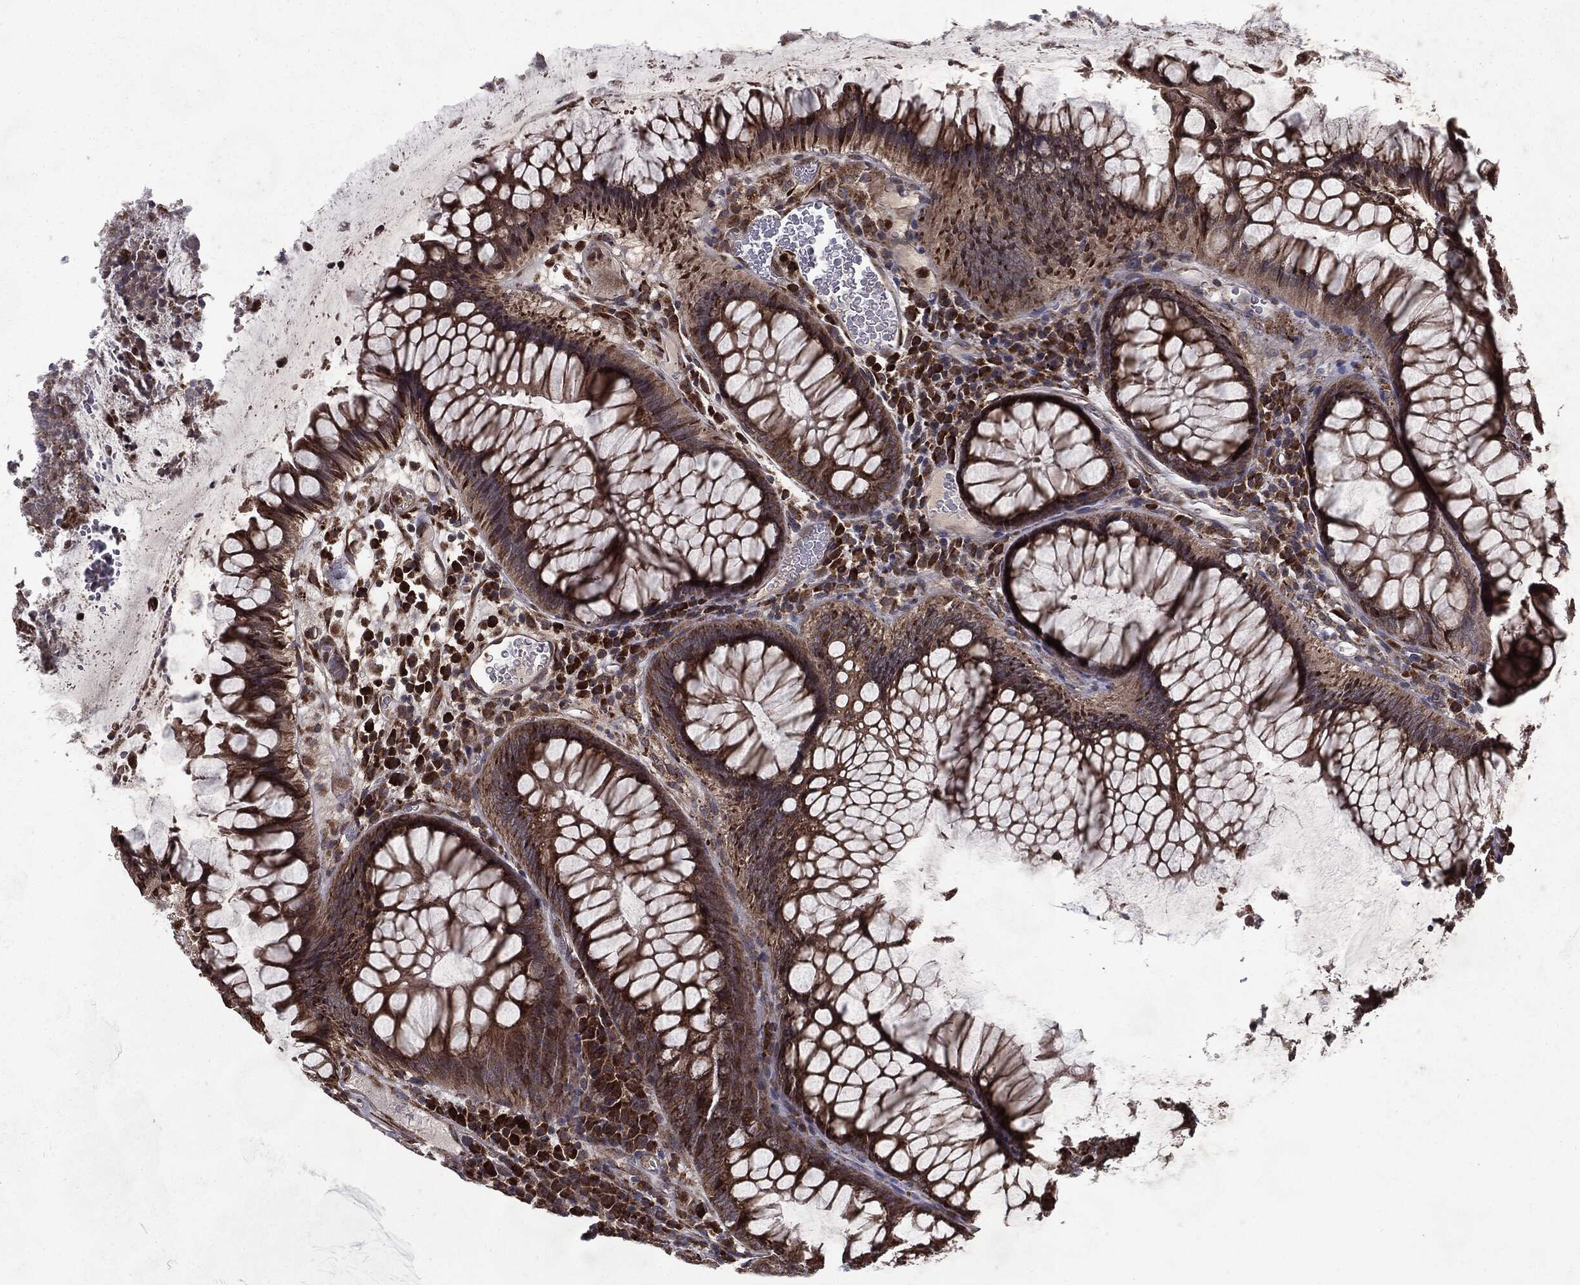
{"staining": {"intensity": "strong", "quantity": "25%-75%", "location": "cytoplasmic/membranous"}, "tissue": "colorectal cancer", "cell_type": "Tumor cells", "image_type": "cancer", "snomed": [{"axis": "morphology", "description": "Adenocarcinoma, NOS"}, {"axis": "topography", "description": "Colon"}], "caption": "Immunohistochemistry (IHC) photomicrograph of neoplastic tissue: colorectal cancer stained using immunohistochemistry demonstrates high levels of strong protein expression localized specifically in the cytoplasmic/membranous of tumor cells, appearing as a cytoplasmic/membranous brown color.", "gene": "HDAC5", "patient": {"sex": "female", "age": 67}}